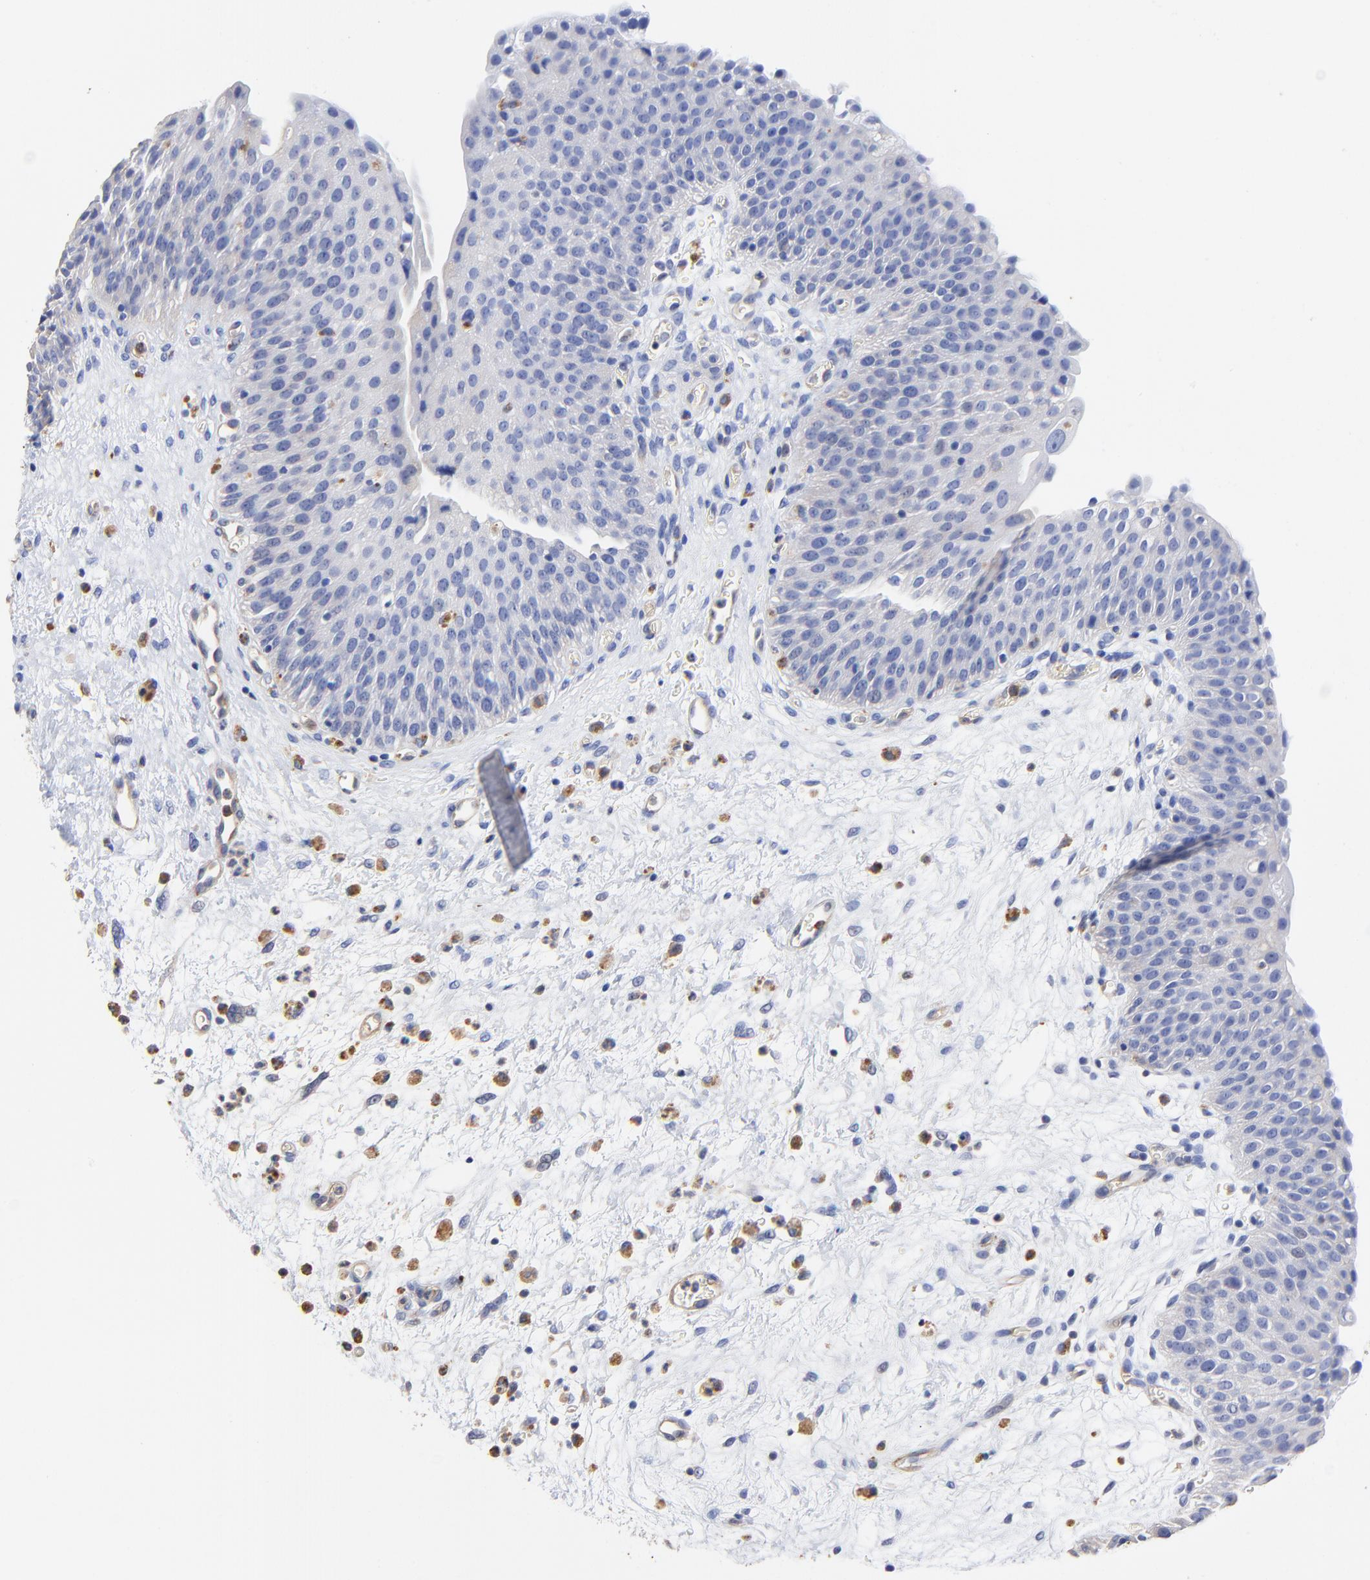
{"staining": {"intensity": "negative", "quantity": "none", "location": "none"}, "tissue": "urinary bladder", "cell_type": "Urothelial cells", "image_type": "normal", "snomed": [{"axis": "morphology", "description": "Normal tissue, NOS"}, {"axis": "morphology", "description": "Dysplasia, NOS"}, {"axis": "topography", "description": "Urinary bladder"}], "caption": "Urothelial cells are negative for brown protein staining in normal urinary bladder. (IHC, brightfield microscopy, high magnification).", "gene": "TAGLN2", "patient": {"sex": "male", "age": 35}}